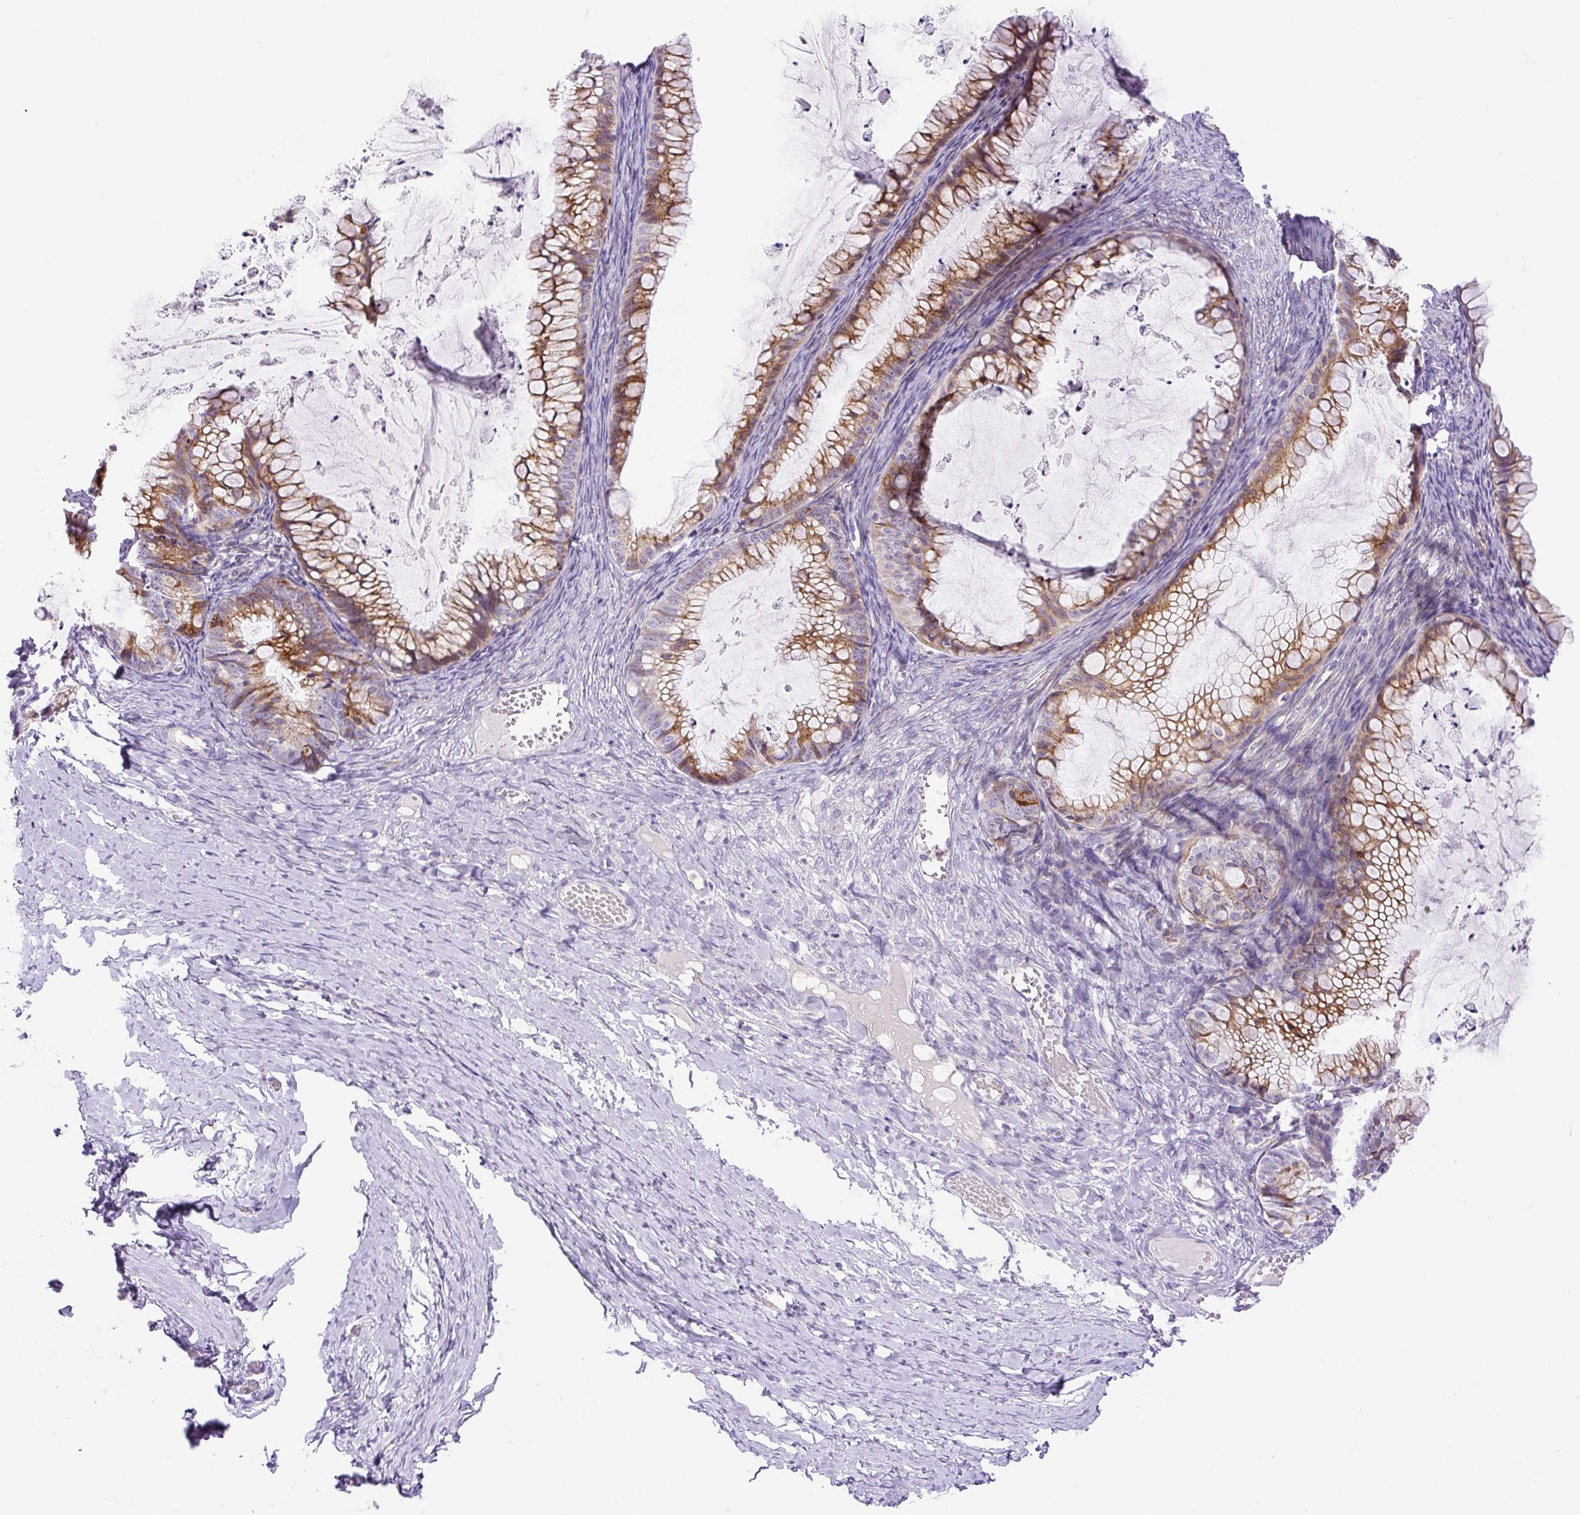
{"staining": {"intensity": "moderate", "quantity": ">75%", "location": "cytoplasmic/membranous"}, "tissue": "ovarian cancer", "cell_type": "Tumor cells", "image_type": "cancer", "snomed": [{"axis": "morphology", "description": "Cystadenocarcinoma, mucinous, NOS"}, {"axis": "topography", "description": "Ovary"}], "caption": "Immunohistochemistry micrograph of neoplastic tissue: ovarian mucinous cystadenocarcinoma stained using IHC displays medium levels of moderate protein expression localized specifically in the cytoplasmic/membranous of tumor cells, appearing as a cytoplasmic/membranous brown color.", "gene": "ZNF596", "patient": {"sex": "female", "age": 35}}